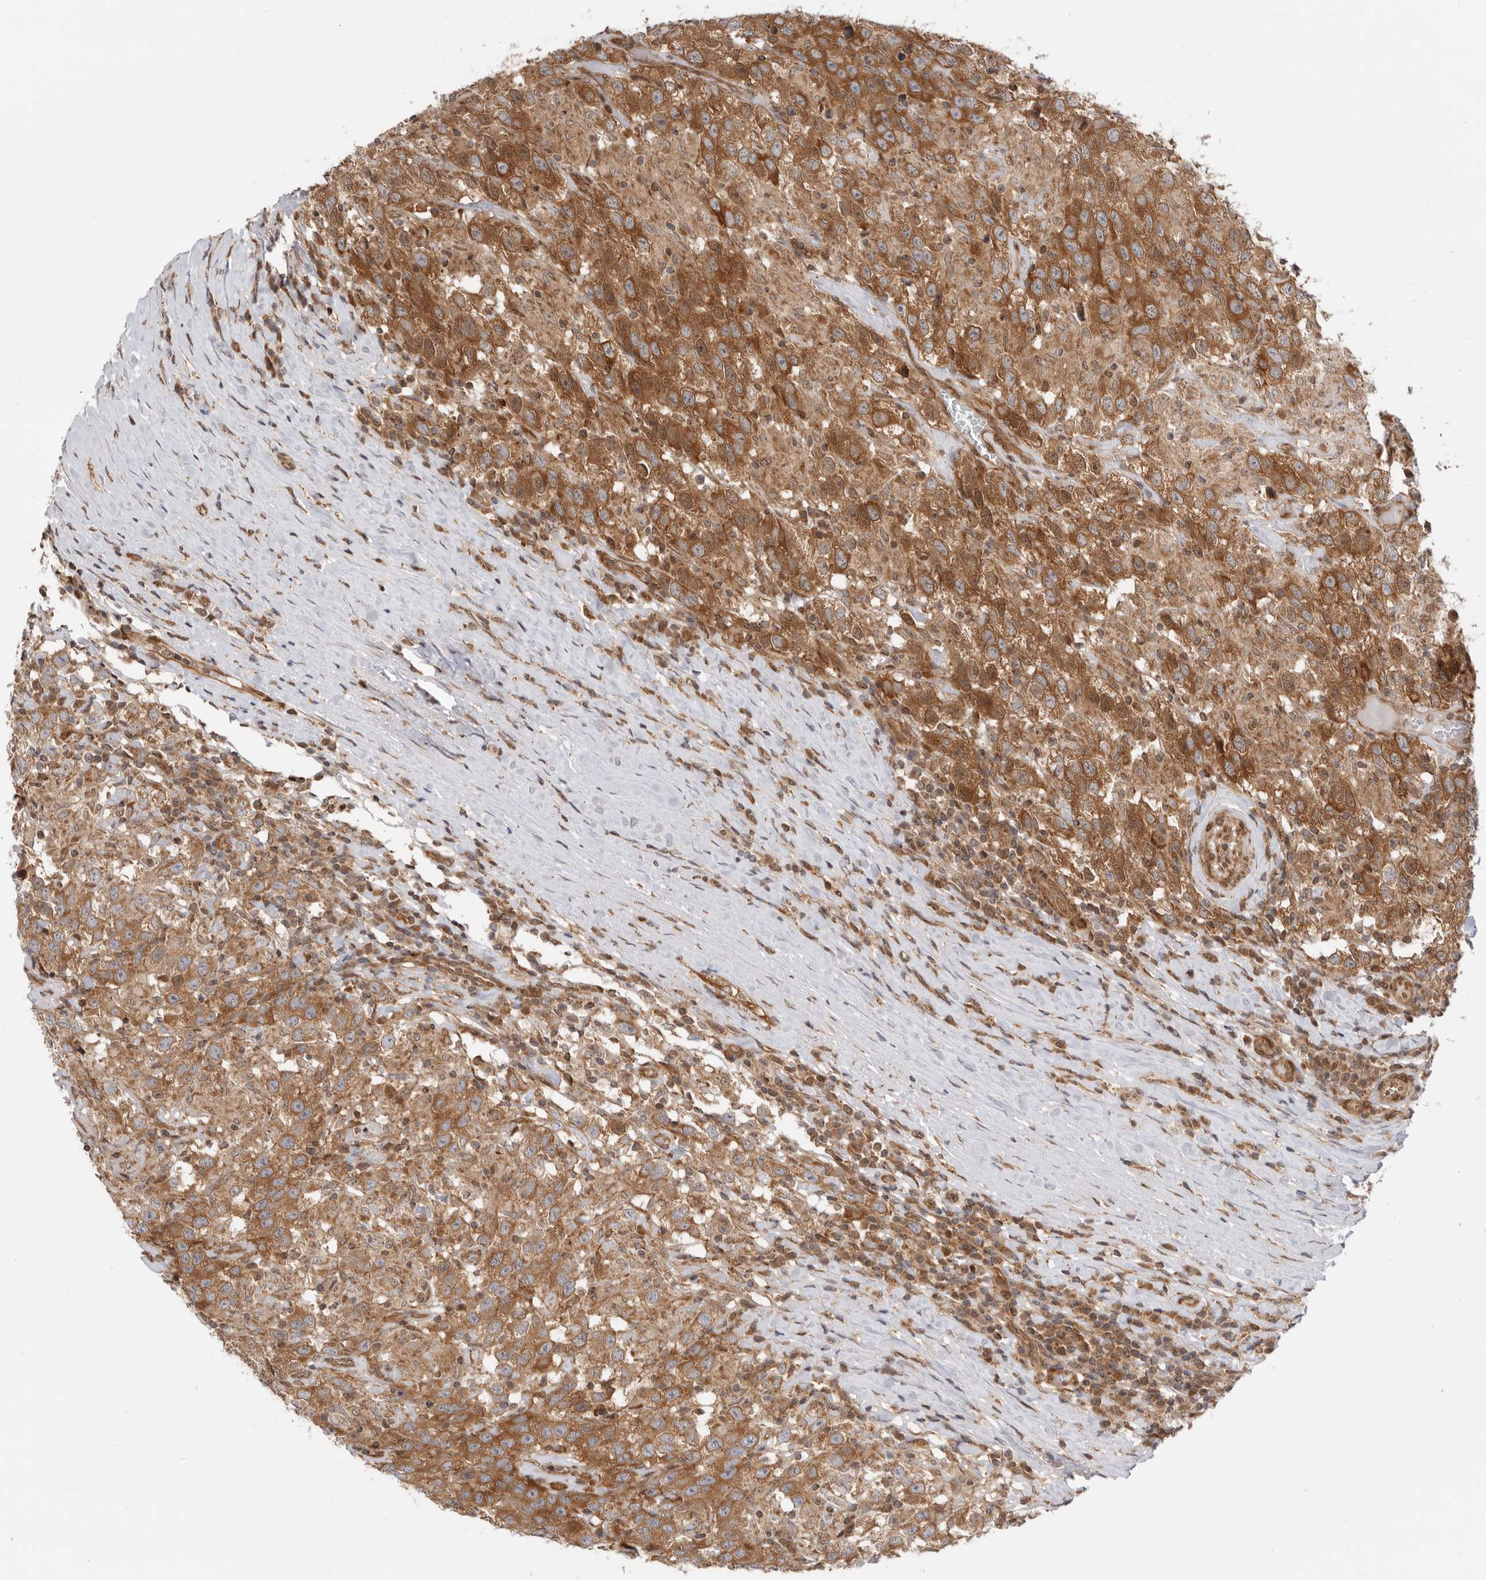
{"staining": {"intensity": "strong", "quantity": ">75%", "location": "cytoplasmic/membranous"}, "tissue": "testis cancer", "cell_type": "Tumor cells", "image_type": "cancer", "snomed": [{"axis": "morphology", "description": "Seminoma, NOS"}, {"axis": "topography", "description": "Testis"}], "caption": "Tumor cells display high levels of strong cytoplasmic/membranous positivity in approximately >75% of cells in human seminoma (testis). (Brightfield microscopy of DAB IHC at high magnification).", "gene": "DCAF8", "patient": {"sex": "male", "age": 41}}